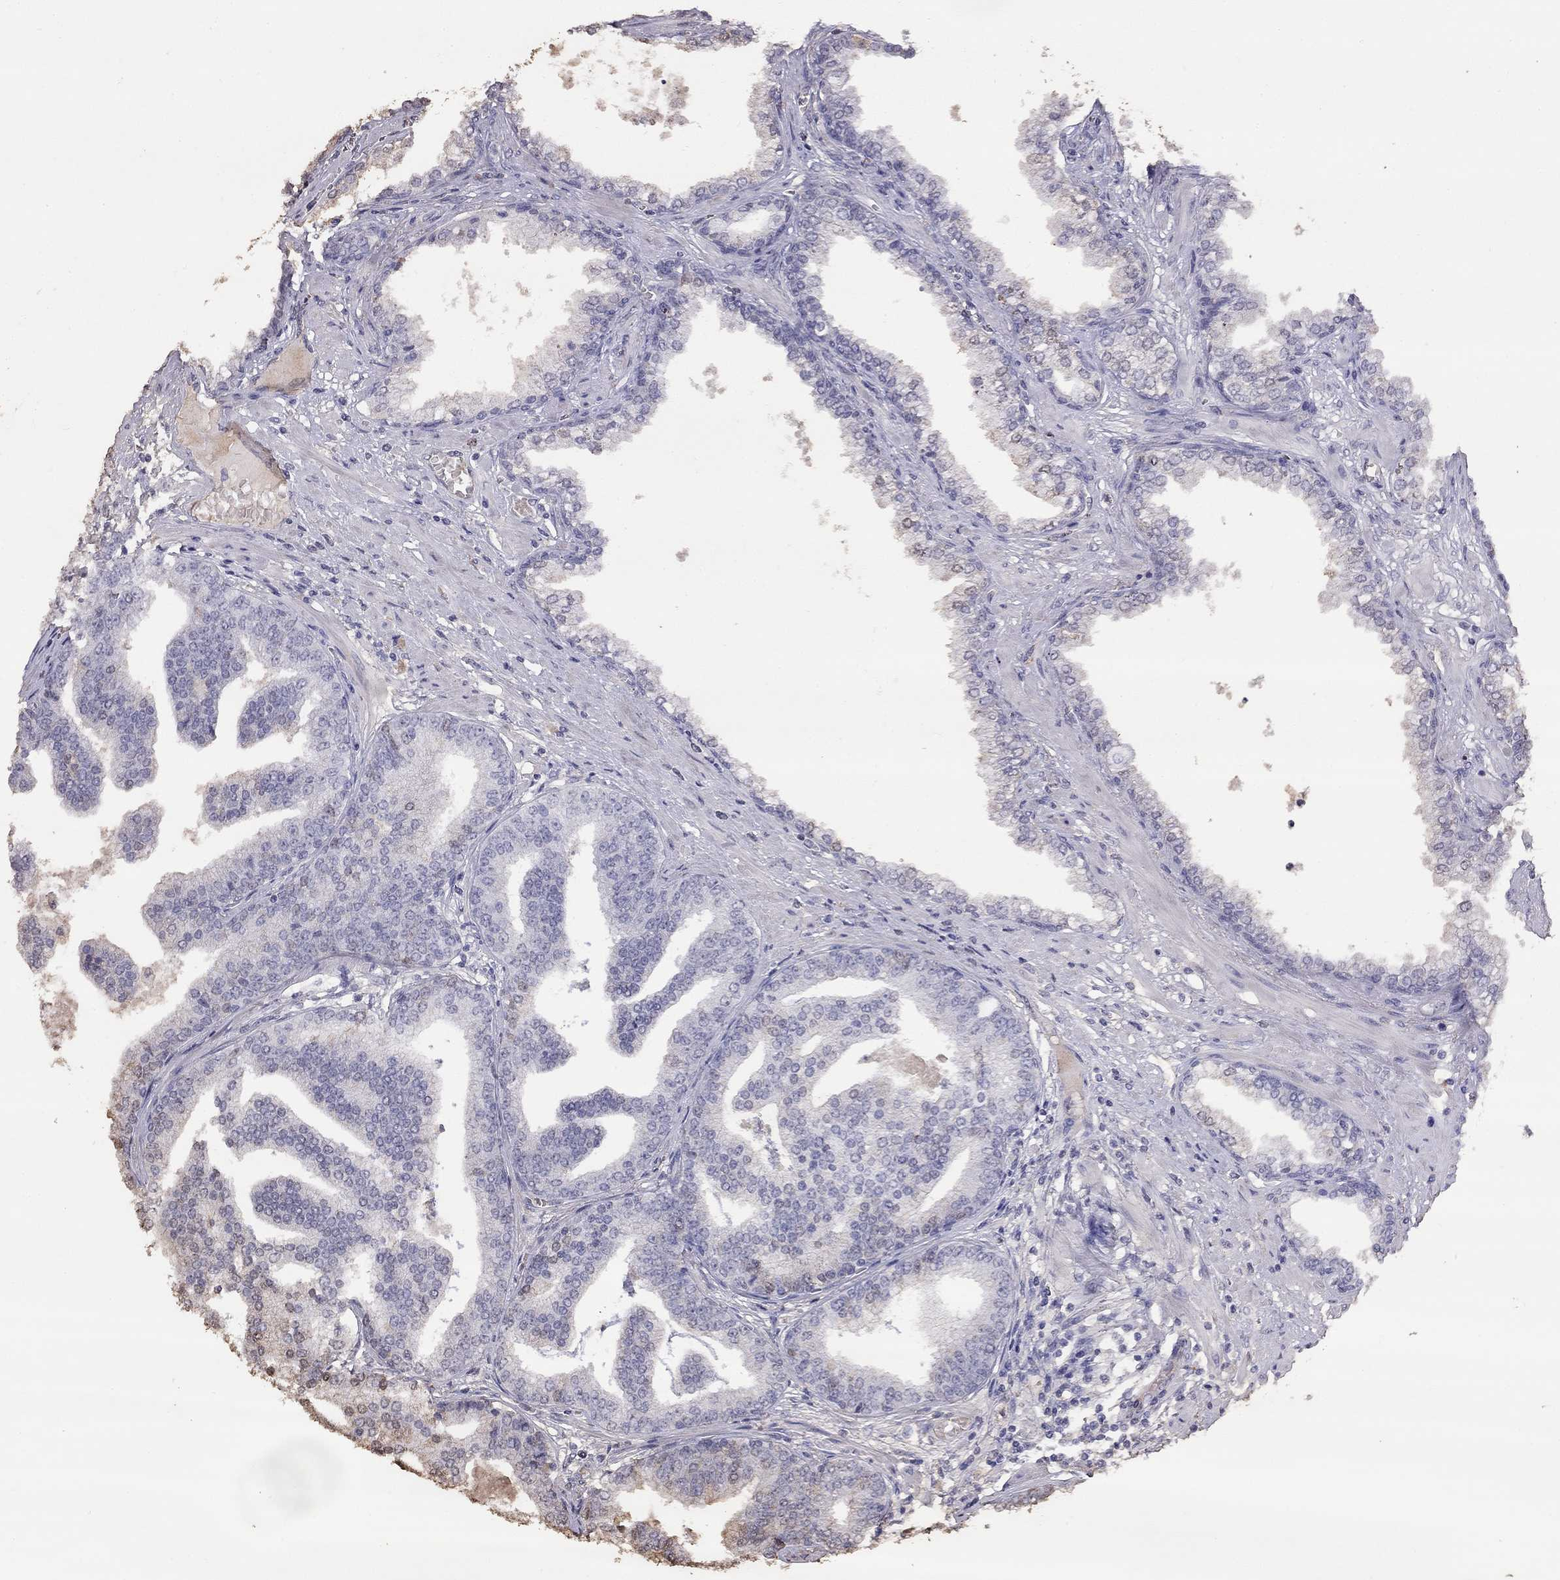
{"staining": {"intensity": "negative", "quantity": "none", "location": "none"}, "tissue": "prostate cancer", "cell_type": "Tumor cells", "image_type": "cancer", "snomed": [{"axis": "morphology", "description": "Adenocarcinoma, NOS"}, {"axis": "topography", "description": "Prostate"}], "caption": "A high-resolution histopathology image shows IHC staining of prostate adenocarcinoma, which displays no significant staining in tumor cells.", "gene": "SUN3", "patient": {"sex": "male", "age": 64}}